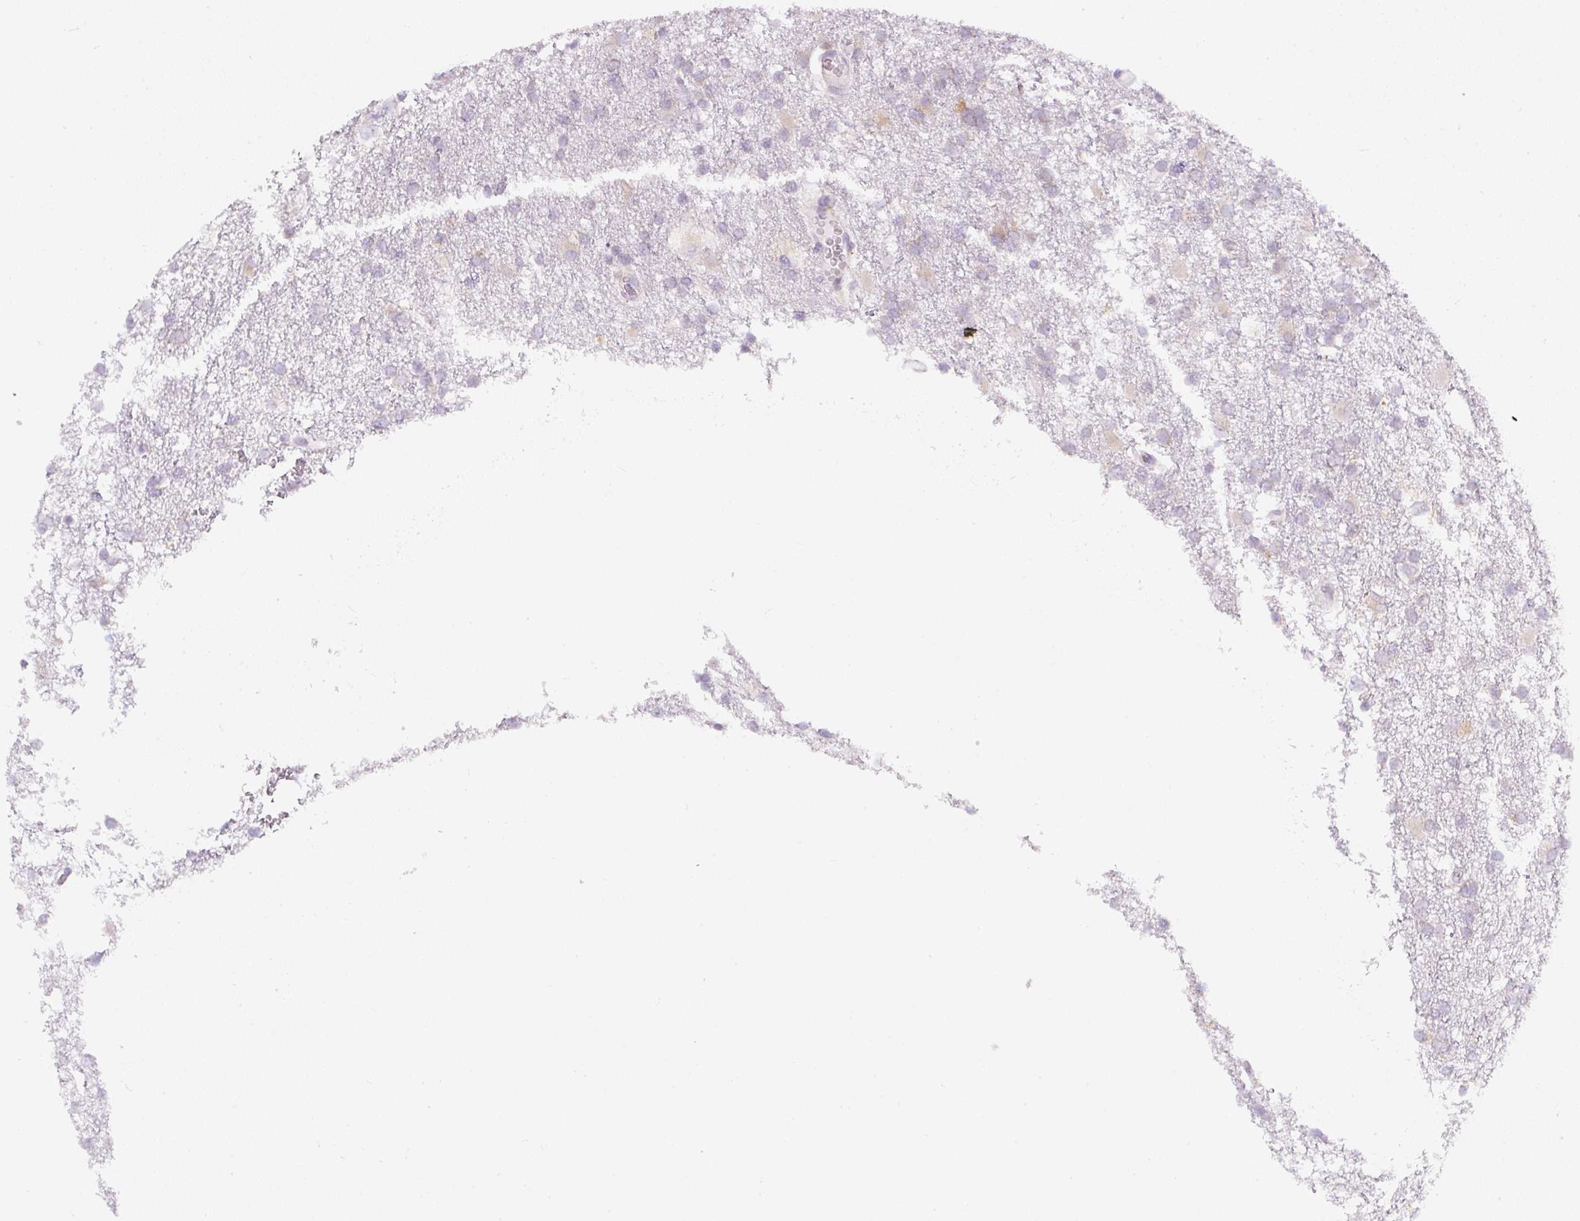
{"staining": {"intensity": "negative", "quantity": "none", "location": "none"}, "tissue": "glioma", "cell_type": "Tumor cells", "image_type": "cancer", "snomed": [{"axis": "morphology", "description": "Glioma, malignant, High grade"}, {"axis": "topography", "description": "Brain"}], "caption": "A histopathology image of malignant high-grade glioma stained for a protein reveals no brown staining in tumor cells. (DAB (3,3'-diaminobenzidine) IHC, high magnification).", "gene": "DDOST", "patient": {"sex": "male", "age": 61}}